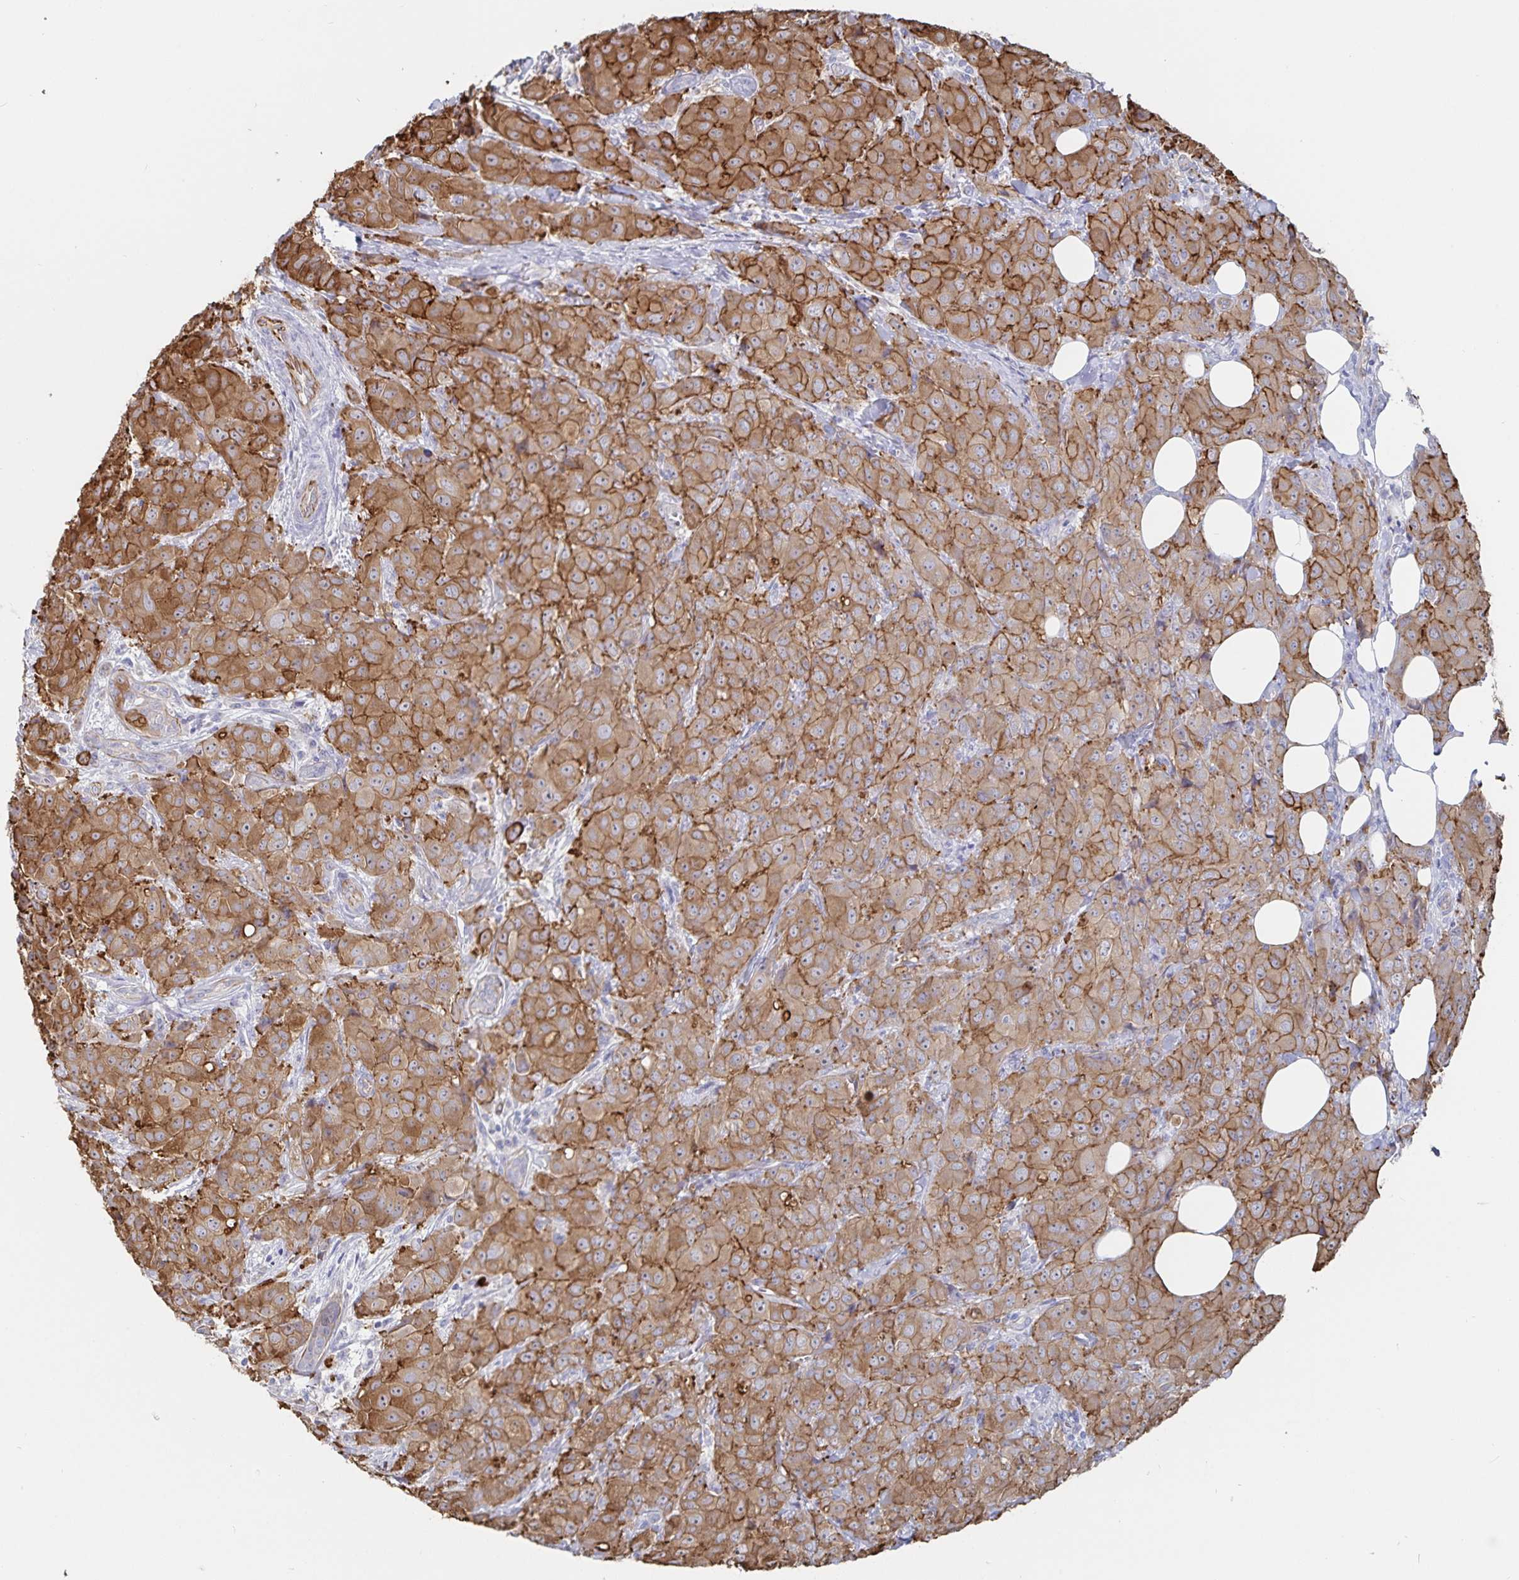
{"staining": {"intensity": "moderate", "quantity": ">75%", "location": "cytoplasmic/membranous"}, "tissue": "breast cancer", "cell_type": "Tumor cells", "image_type": "cancer", "snomed": [{"axis": "morphology", "description": "Normal tissue, NOS"}, {"axis": "morphology", "description": "Duct carcinoma"}, {"axis": "topography", "description": "Breast"}], "caption": "Immunohistochemical staining of human breast cancer displays medium levels of moderate cytoplasmic/membranous protein staining in approximately >75% of tumor cells.", "gene": "SSTR1", "patient": {"sex": "female", "age": 43}}